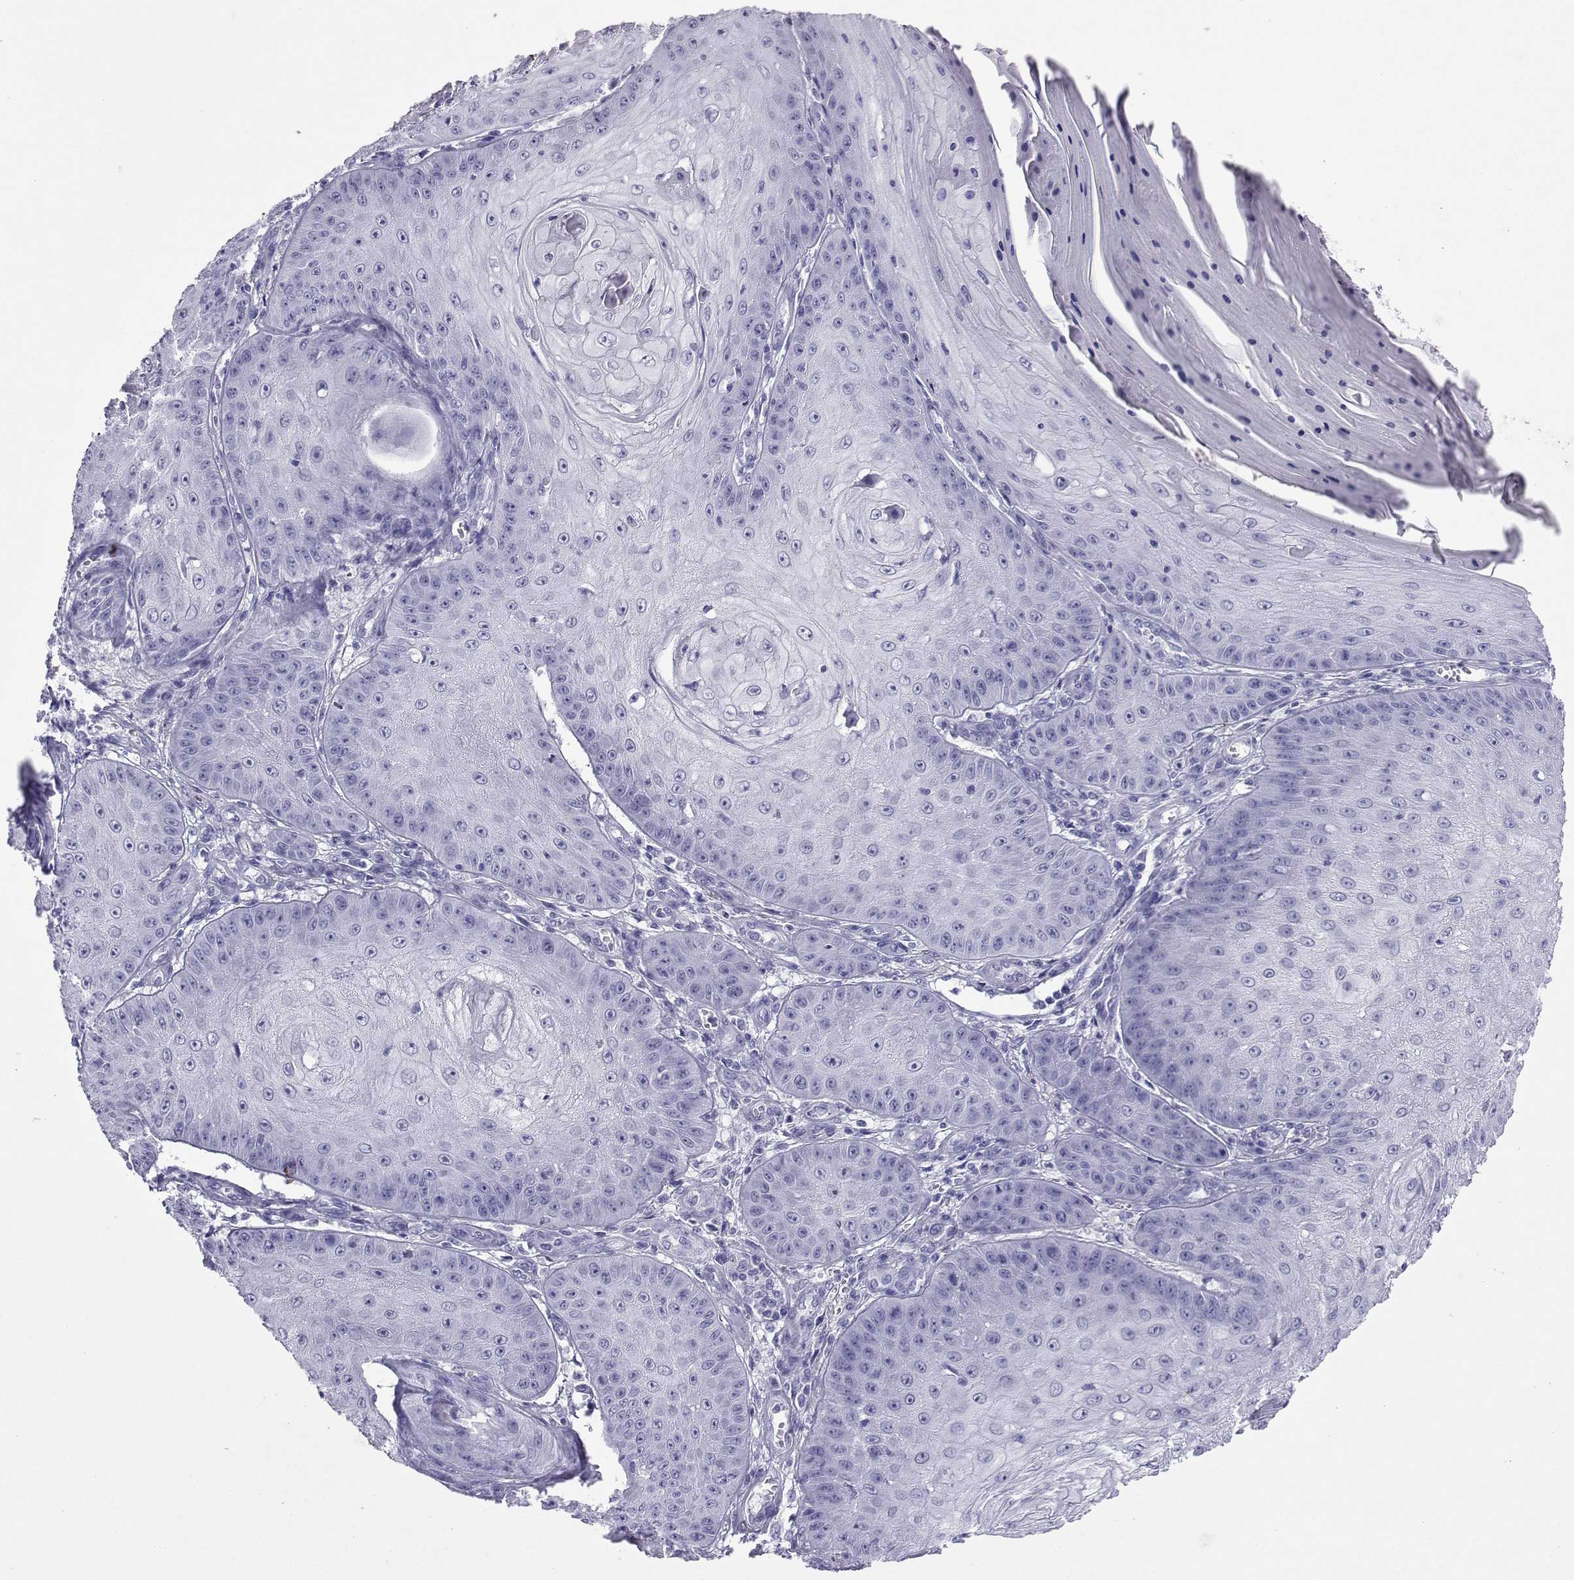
{"staining": {"intensity": "negative", "quantity": "none", "location": "none"}, "tissue": "skin cancer", "cell_type": "Tumor cells", "image_type": "cancer", "snomed": [{"axis": "morphology", "description": "Squamous cell carcinoma, NOS"}, {"axis": "topography", "description": "Skin"}], "caption": "An image of skin cancer (squamous cell carcinoma) stained for a protein demonstrates no brown staining in tumor cells.", "gene": "LORICRIN", "patient": {"sex": "male", "age": 70}}